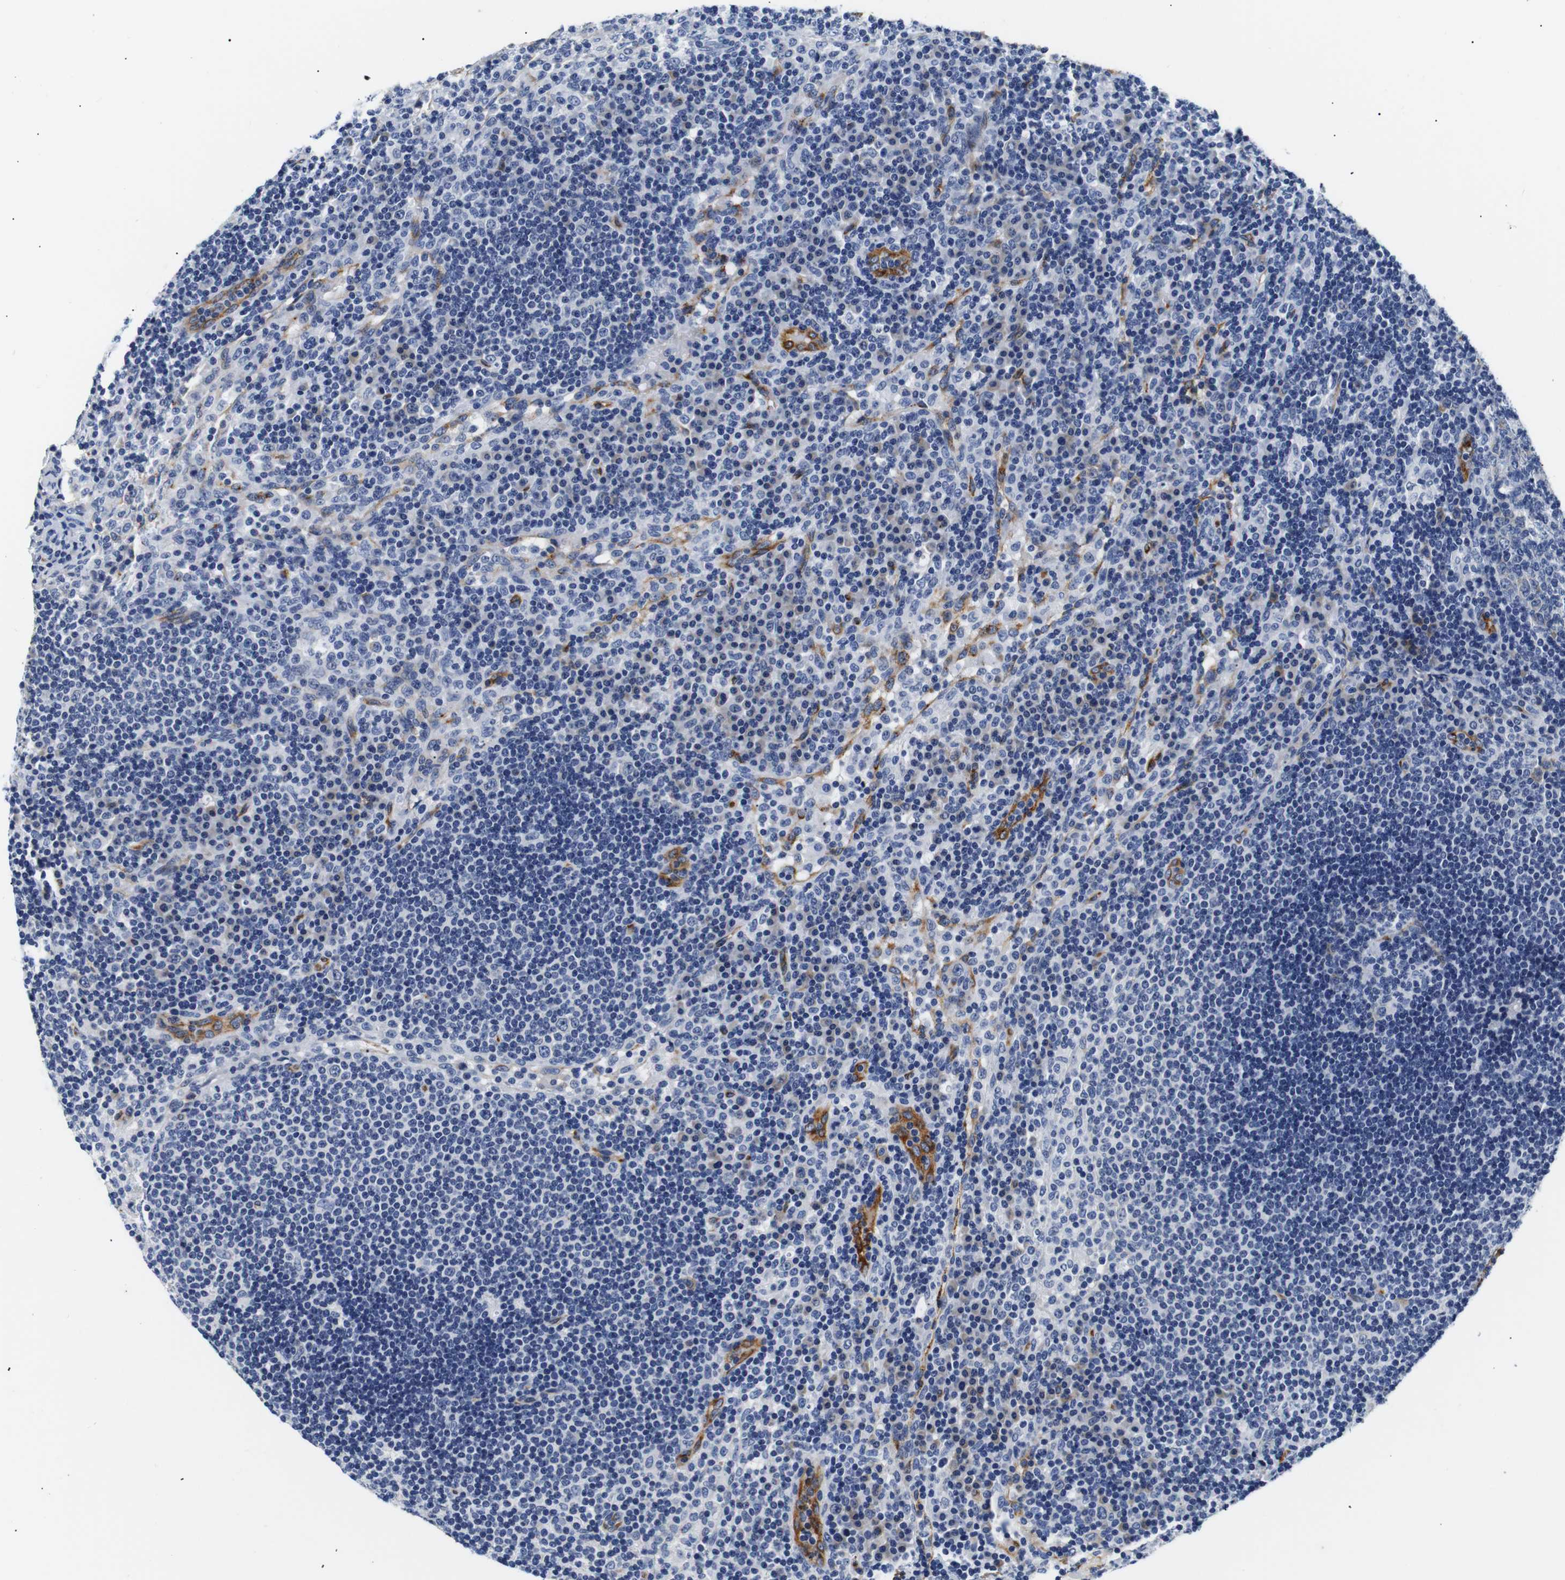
{"staining": {"intensity": "negative", "quantity": "none", "location": "none"}, "tissue": "lymph node", "cell_type": "Germinal center cells", "image_type": "normal", "snomed": [{"axis": "morphology", "description": "Normal tissue, NOS"}, {"axis": "topography", "description": "Lymph node"}], "caption": "A high-resolution histopathology image shows immunohistochemistry (IHC) staining of unremarkable lymph node, which reveals no significant positivity in germinal center cells.", "gene": "MUC4", "patient": {"sex": "female", "age": 53}}